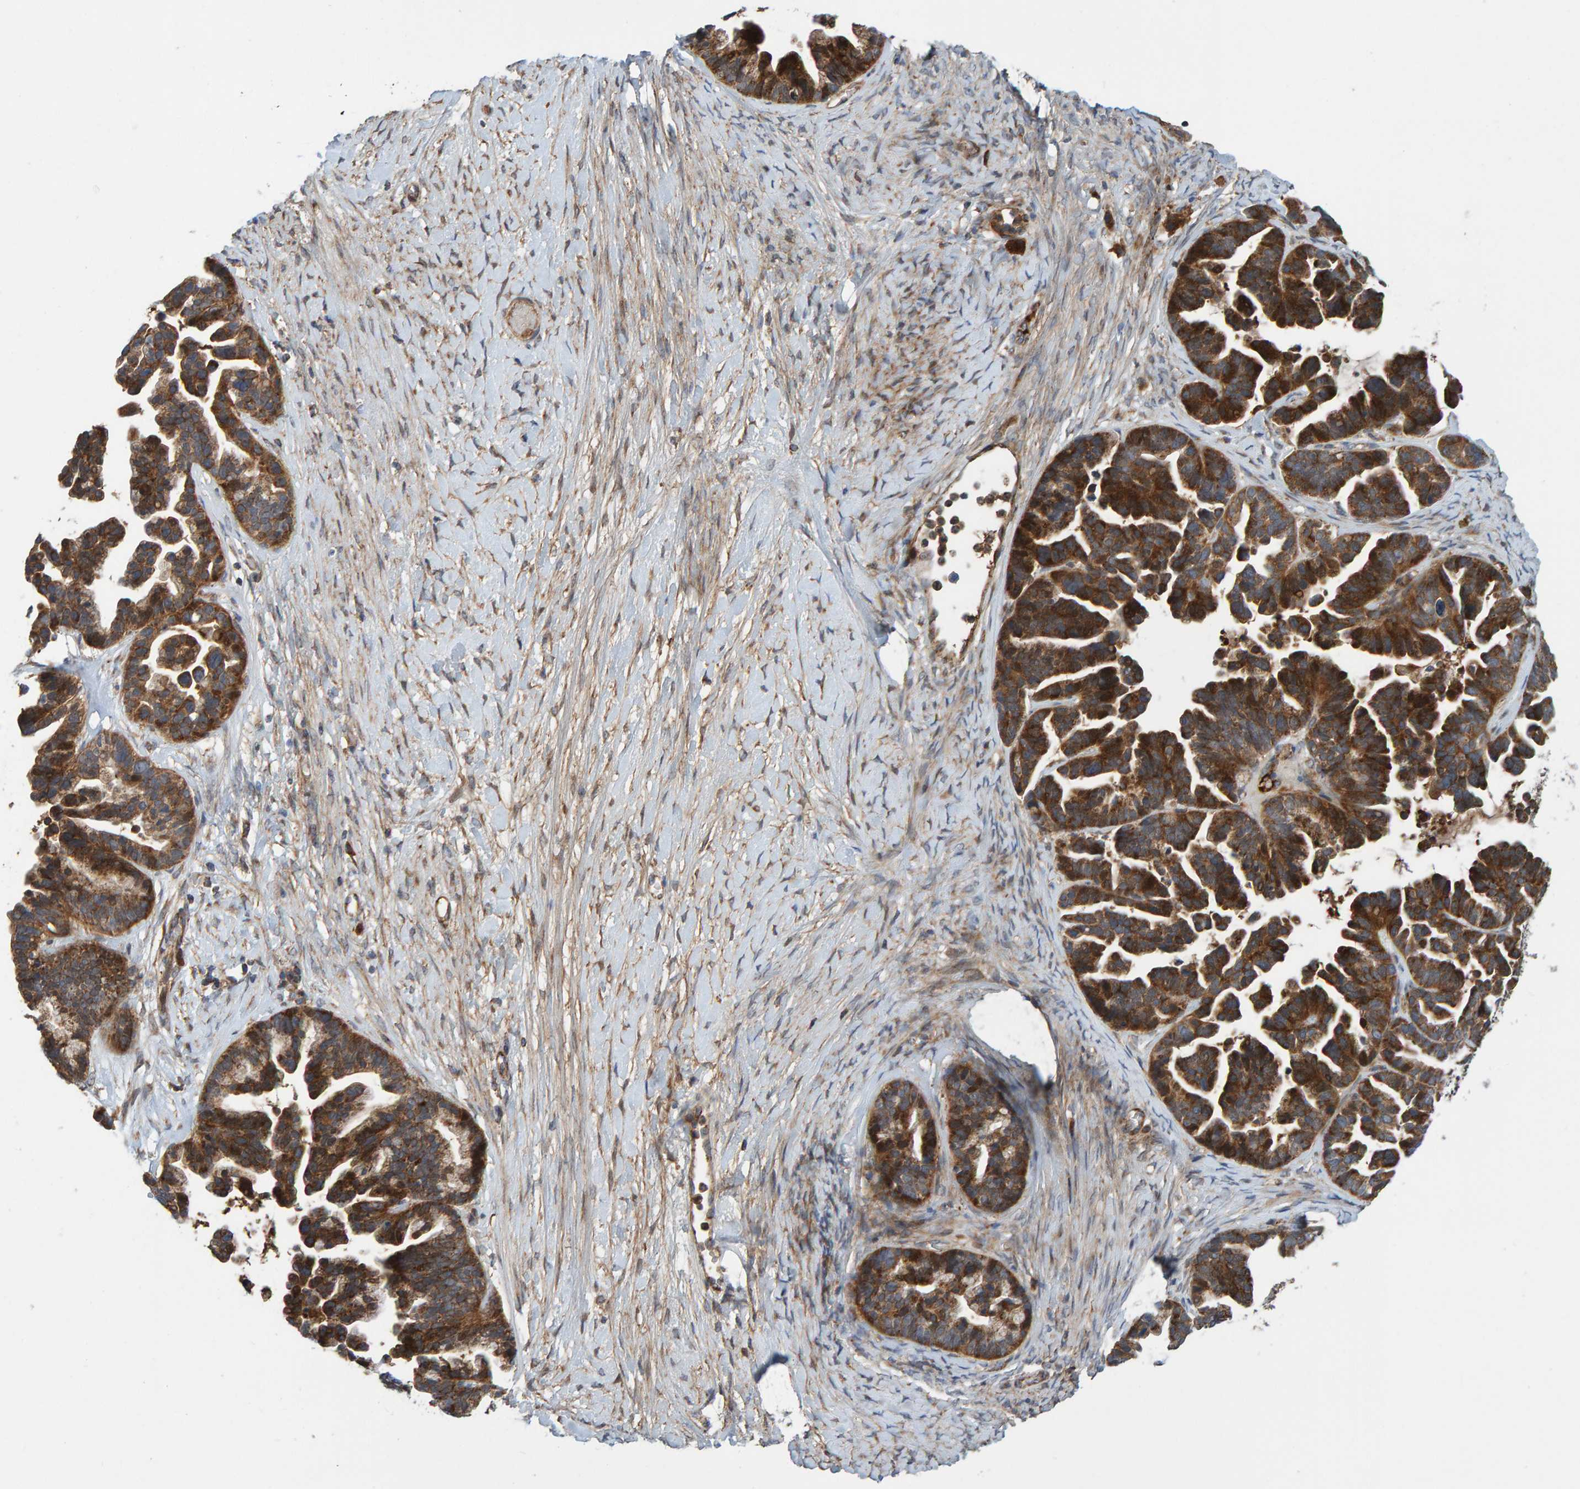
{"staining": {"intensity": "strong", "quantity": ">75%", "location": "cytoplasmic/membranous"}, "tissue": "ovarian cancer", "cell_type": "Tumor cells", "image_type": "cancer", "snomed": [{"axis": "morphology", "description": "Cystadenocarcinoma, serous, NOS"}, {"axis": "topography", "description": "Ovary"}], "caption": "Immunohistochemical staining of human ovarian serous cystadenocarcinoma reveals strong cytoplasmic/membranous protein expression in about >75% of tumor cells.", "gene": "KIAA0753", "patient": {"sex": "female", "age": 56}}